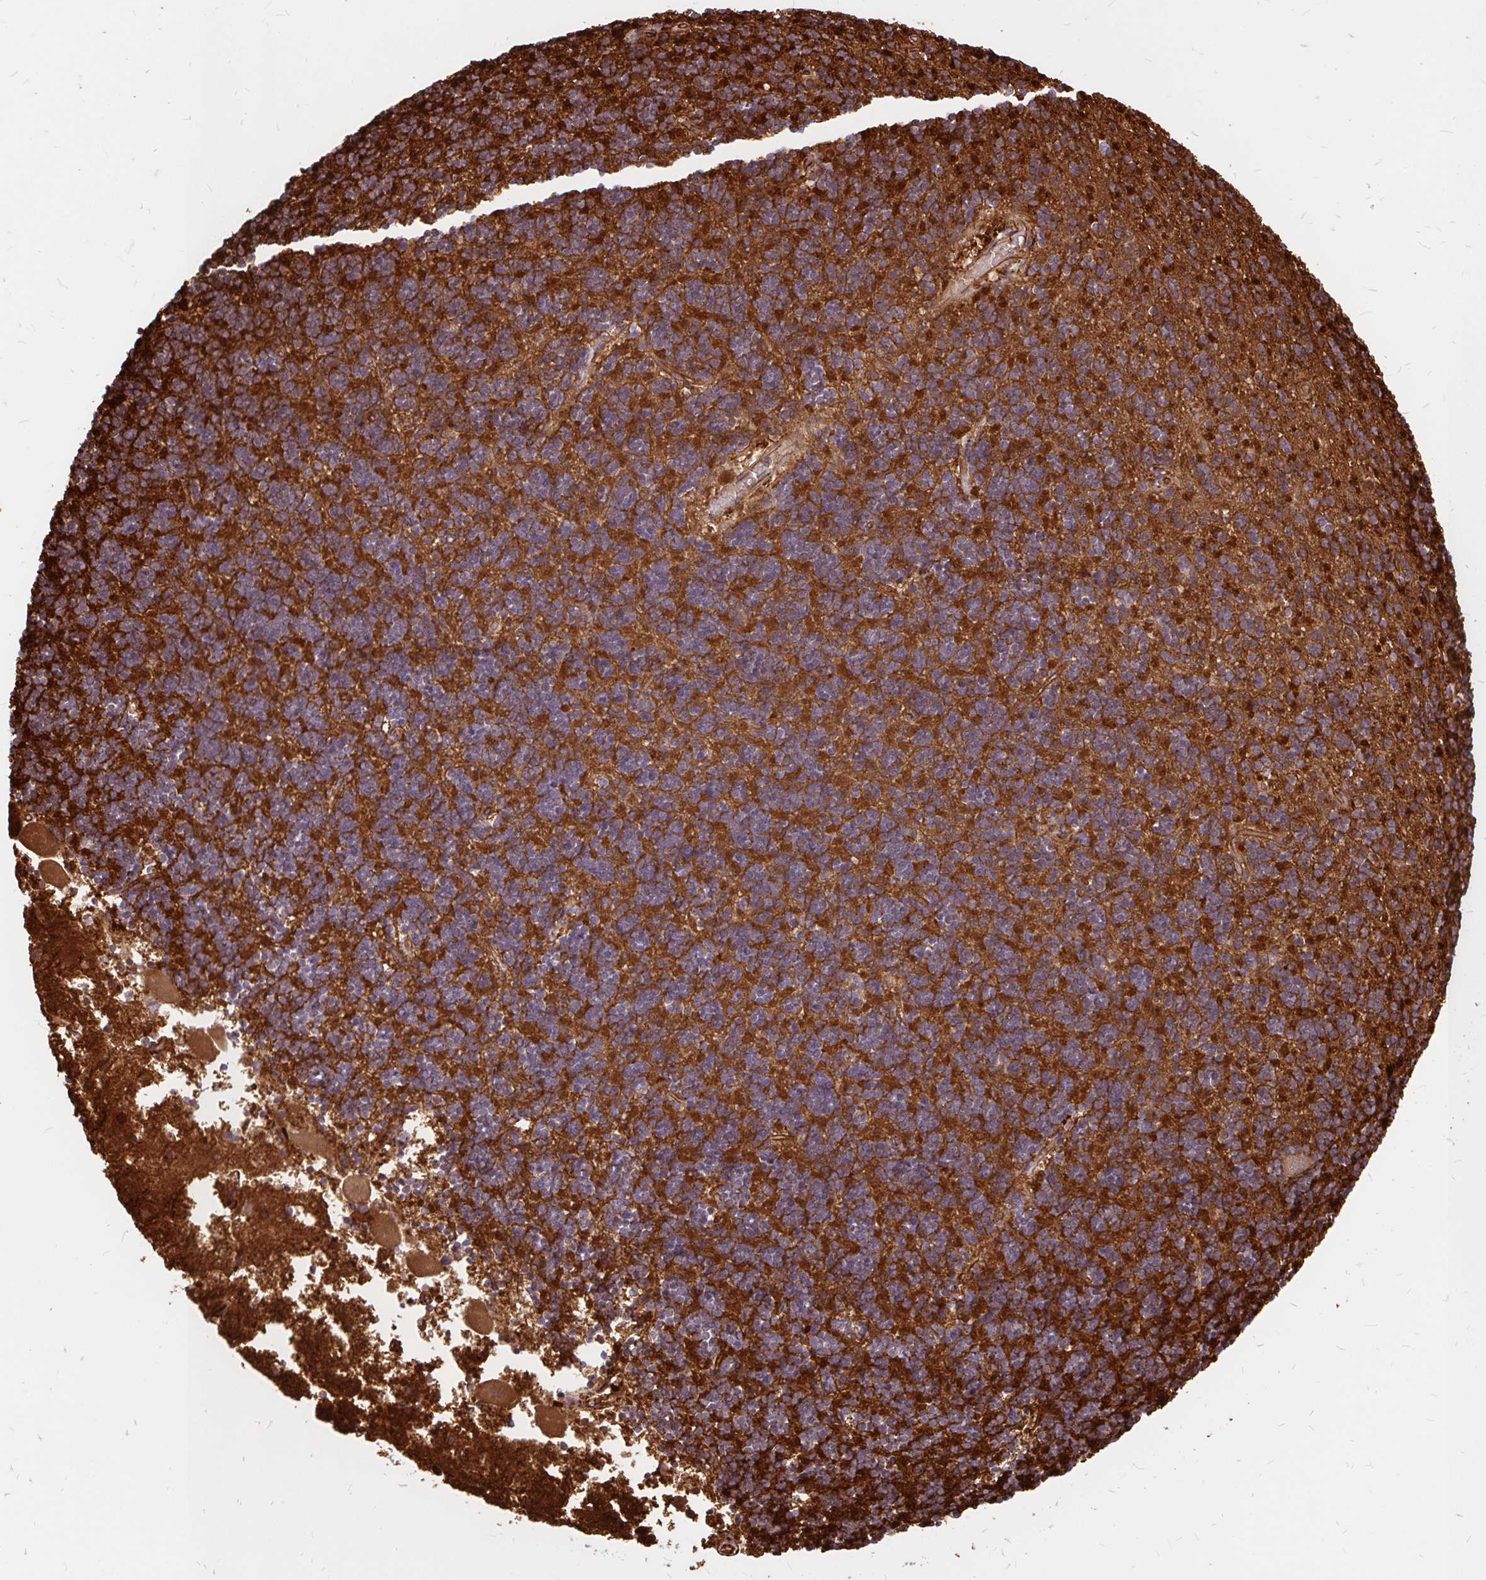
{"staining": {"intensity": "strong", "quantity": ">75%", "location": "cytoplasmic/membranous"}, "tissue": "cerebellum", "cell_type": "Cells in granular layer", "image_type": "normal", "snomed": [{"axis": "morphology", "description": "Normal tissue, NOS"}, {"axis": "topography", "description": "Cerebellum"}], "caption": "High-magnification brightfield microscopy of normal cerebellum stained with DAB (3,3'-diaminobenzidine) (brown) and counterstained with hematoxylin (blue). cells in granular layer exhibit strong cytoplasmic/membranous expression is appreciated in approximately>75% of cells. (DAB (3,3'-diaminobenzidine) = brown stain, brightfield microscopy at high magnification).", "gene": "MAP1LC3B2", "patient": {"sex": "male", "age": 54}}